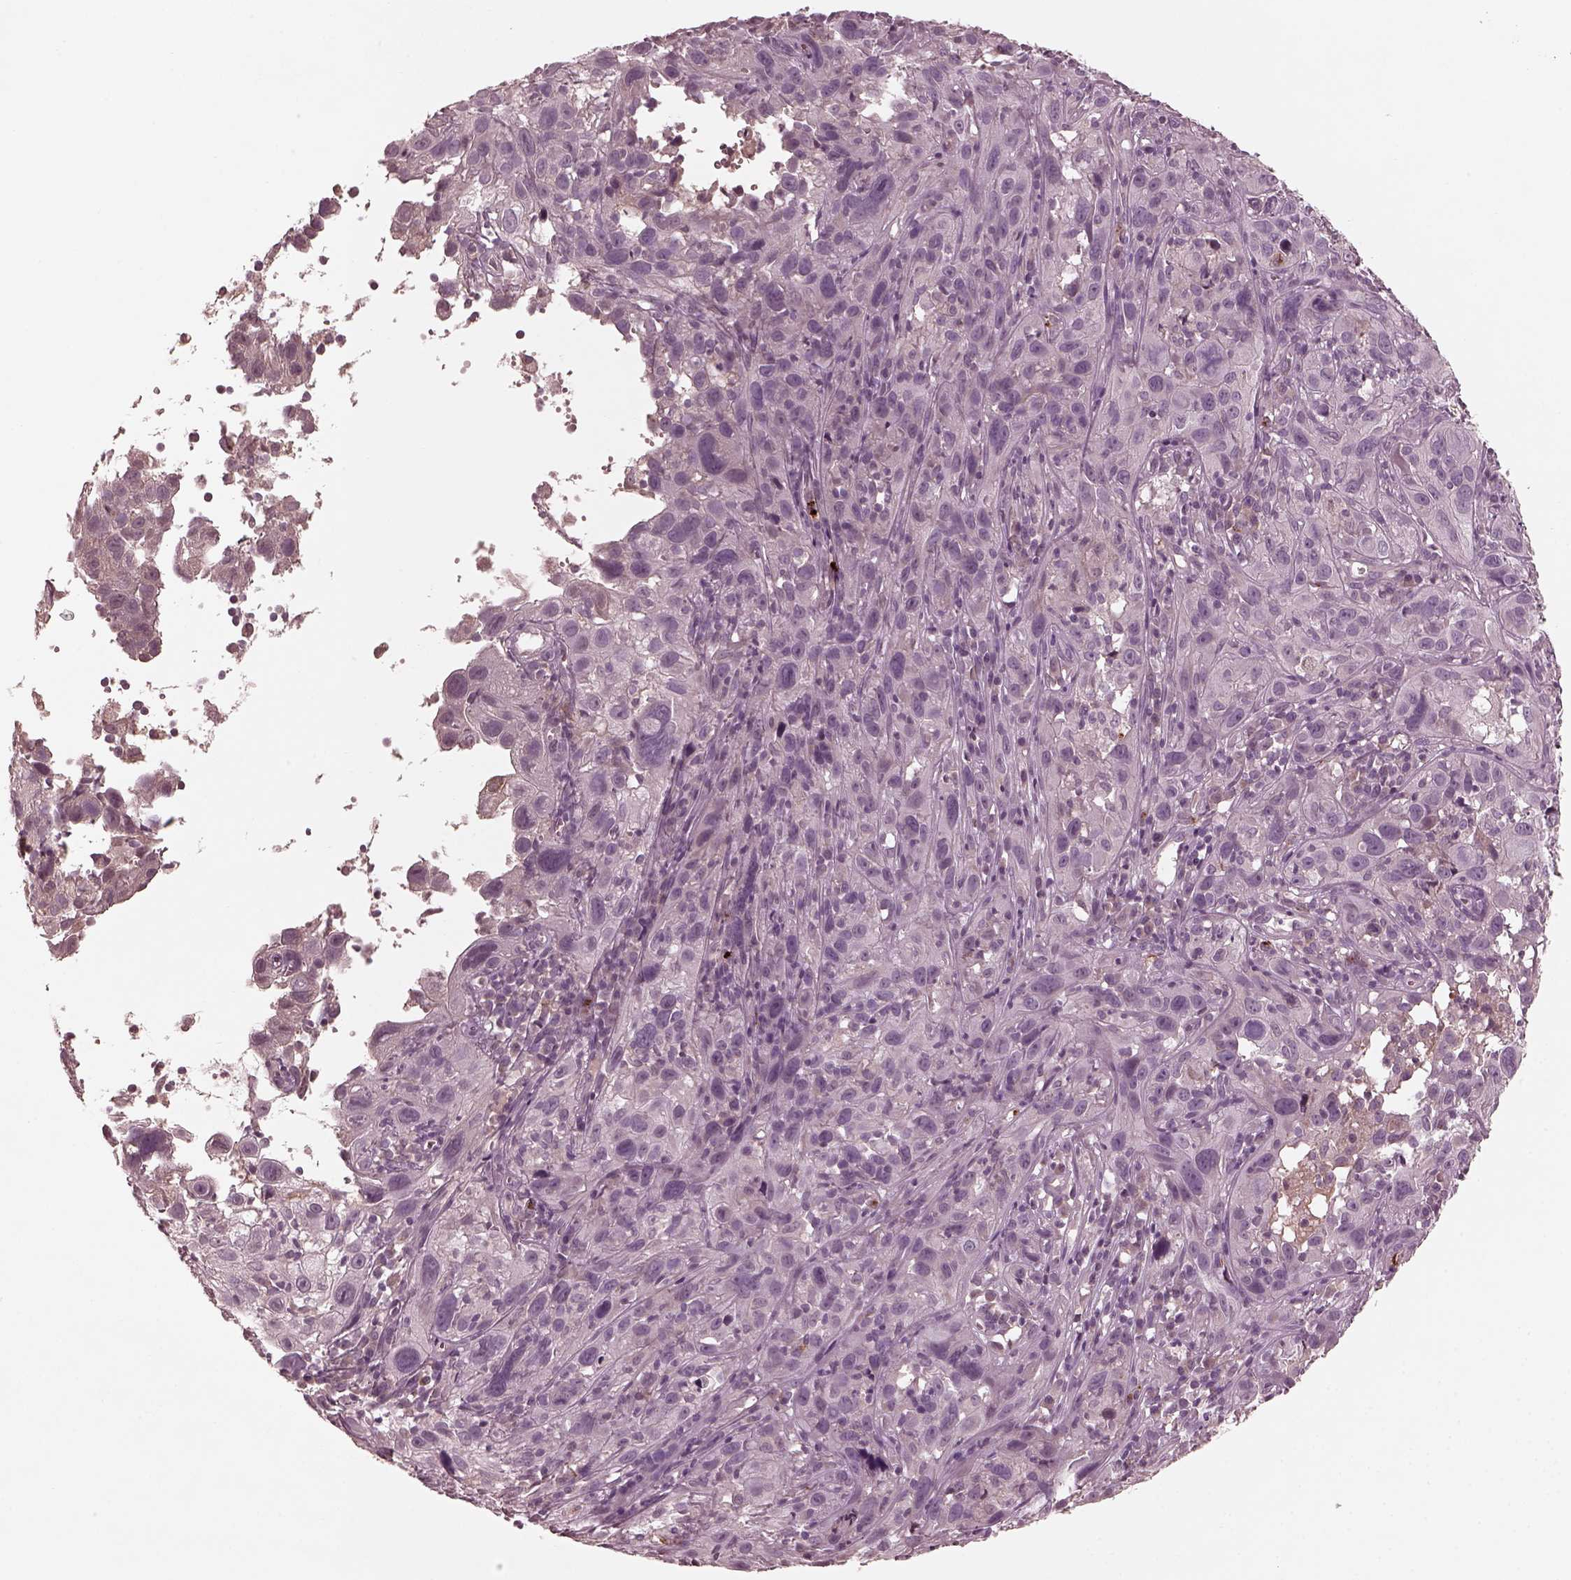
{"staining": {"intensity": "negative", "quantity": "none", "location": "none"}, "tissue": "cervical cancer", "cell_type": "Tumor cells", "image_type": "cancer", "snomed": [{"axis": "morphology", "description": "Squamous cell carcinoma, NOS"}, {"axis": "topography", "description": "Cervix"}], "caption": "Tumor cells are negative for brown protein staining in squamous cell carcinoma (cervical).", "gene": "VWA5B1", "patient": {"sex": "female", "age": 37}}